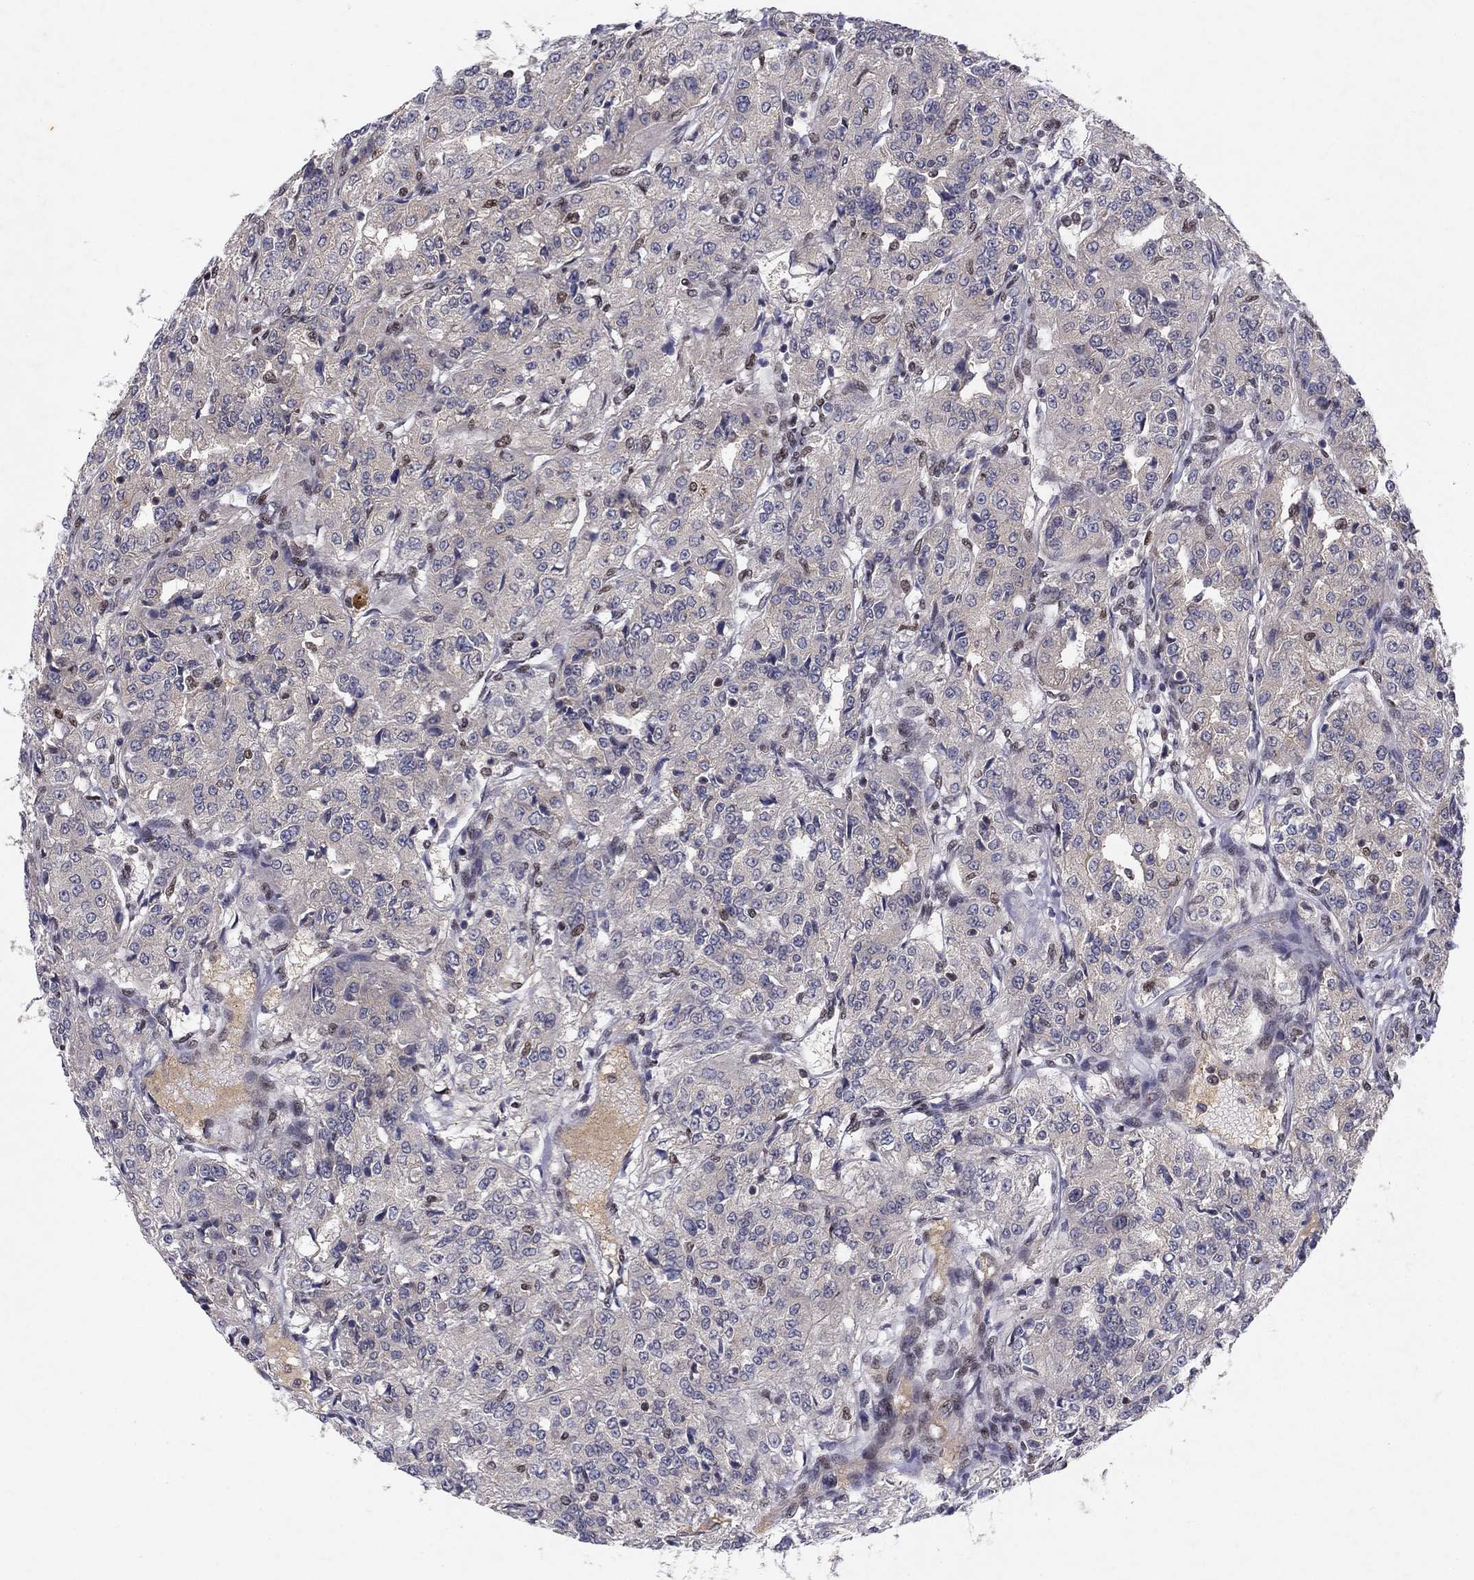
{"staining": {"intensity": "negative", "quantity": "none", "location": "none"}, "tissue": "renal cancer", "cell_type": "Tumor cells", "image_type": "cancer", "snomed": [{"axis": "morphology", "description": "Adenocarcinoma, NOS"}, {"axis": "topography", "description": "Kidney"}], "caption": "Tumor cells show no significant protein expression in adenocarcinoma (renal).", "gene": "CRTC1", "patient": {"sex": "female", "age": 63}}